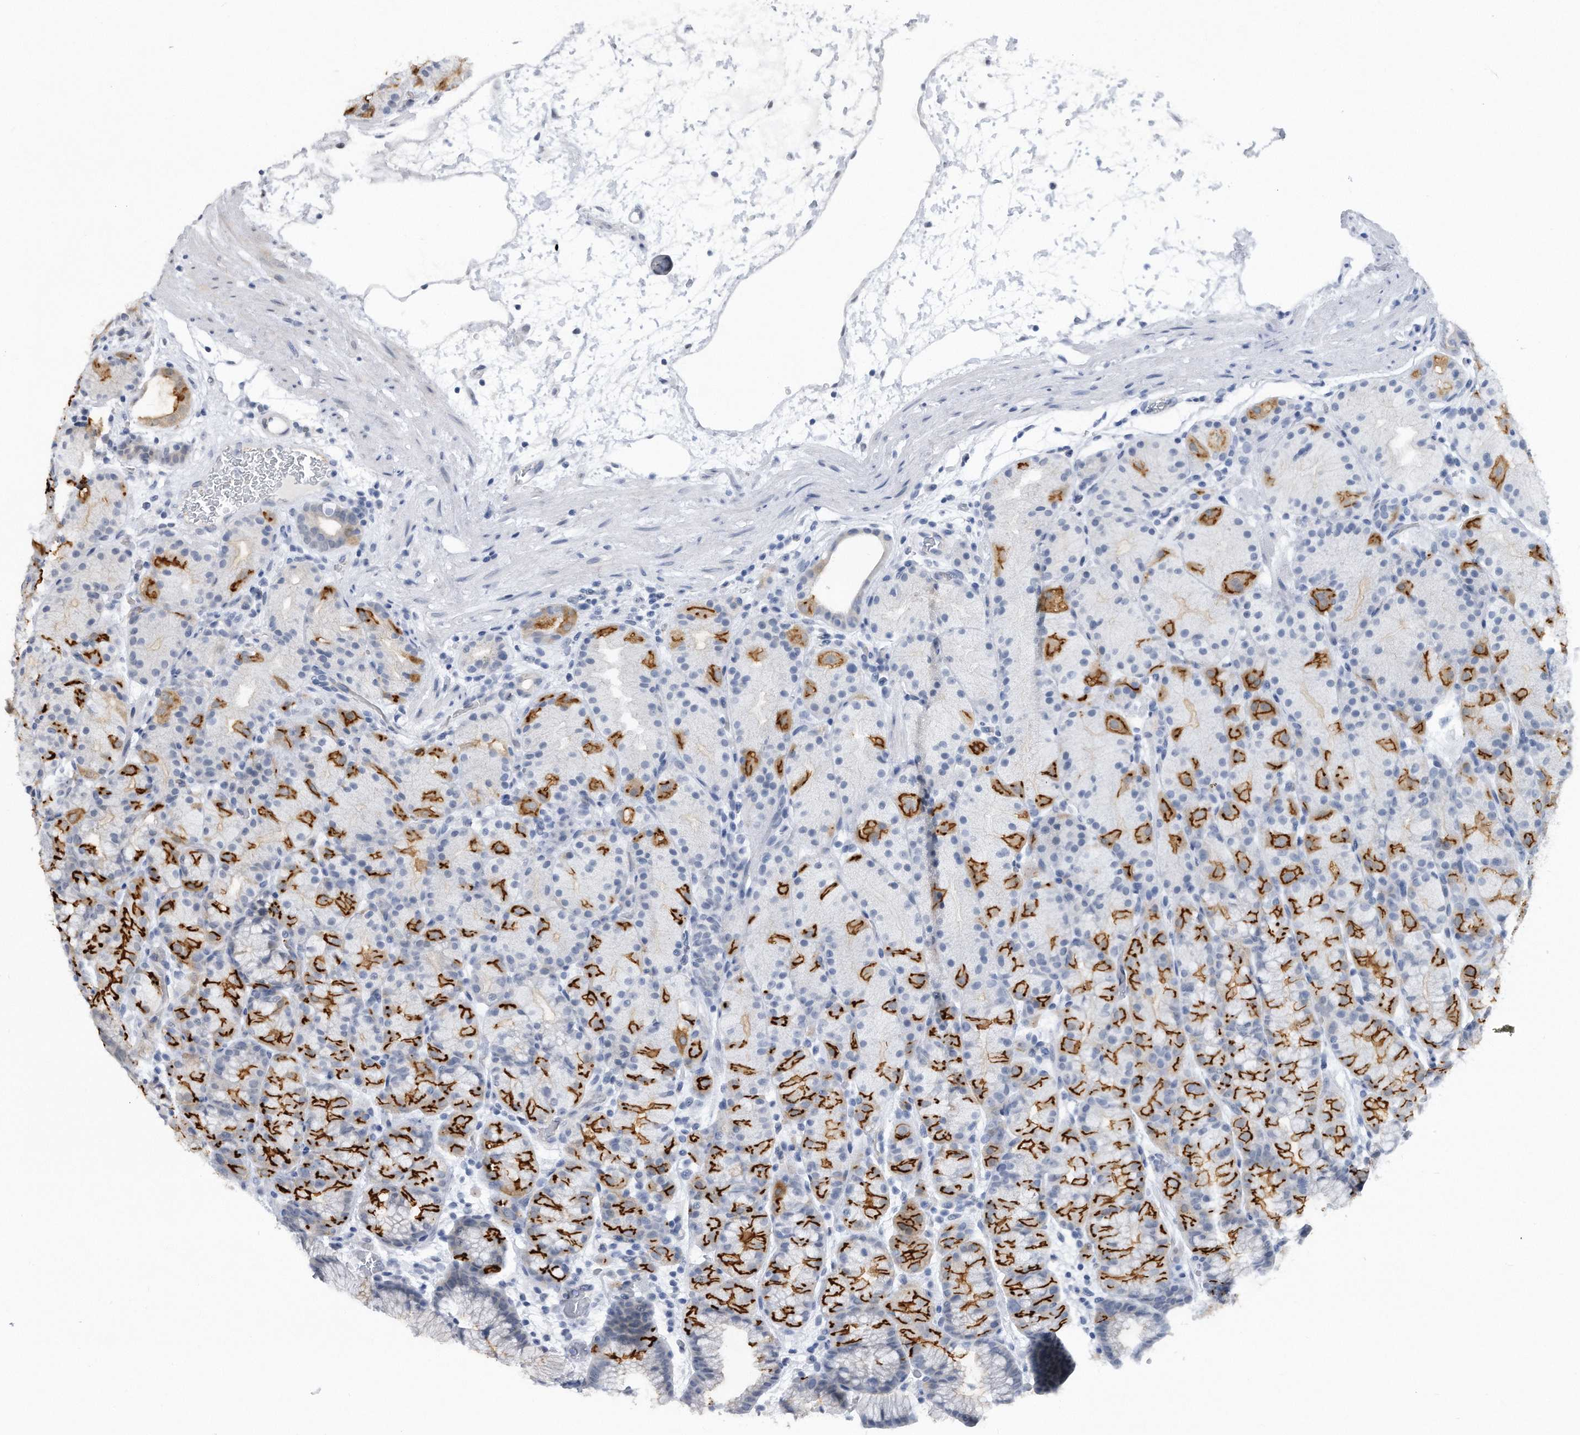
{"staining": {"intensity": "moderate", "quantity": "25%-75%", "location": "cytoplasmic/membranous"}, "tissue": "stomach", "cell_type": "Glandular cells", "image_type": "normal", "snomed": [{"axis": "morphology", "description": "Normal tissue, NOS"}, {"axis": "topography", "description": "Stomach, upper"}], "caption": "Protein staining of normal stomach exhibits moderate cytoplasmic/membranous staining in approximately 25%-75% of glandular cells.", "gene": "PGBD2", "patient": {"sex": "male", "age": 48}}